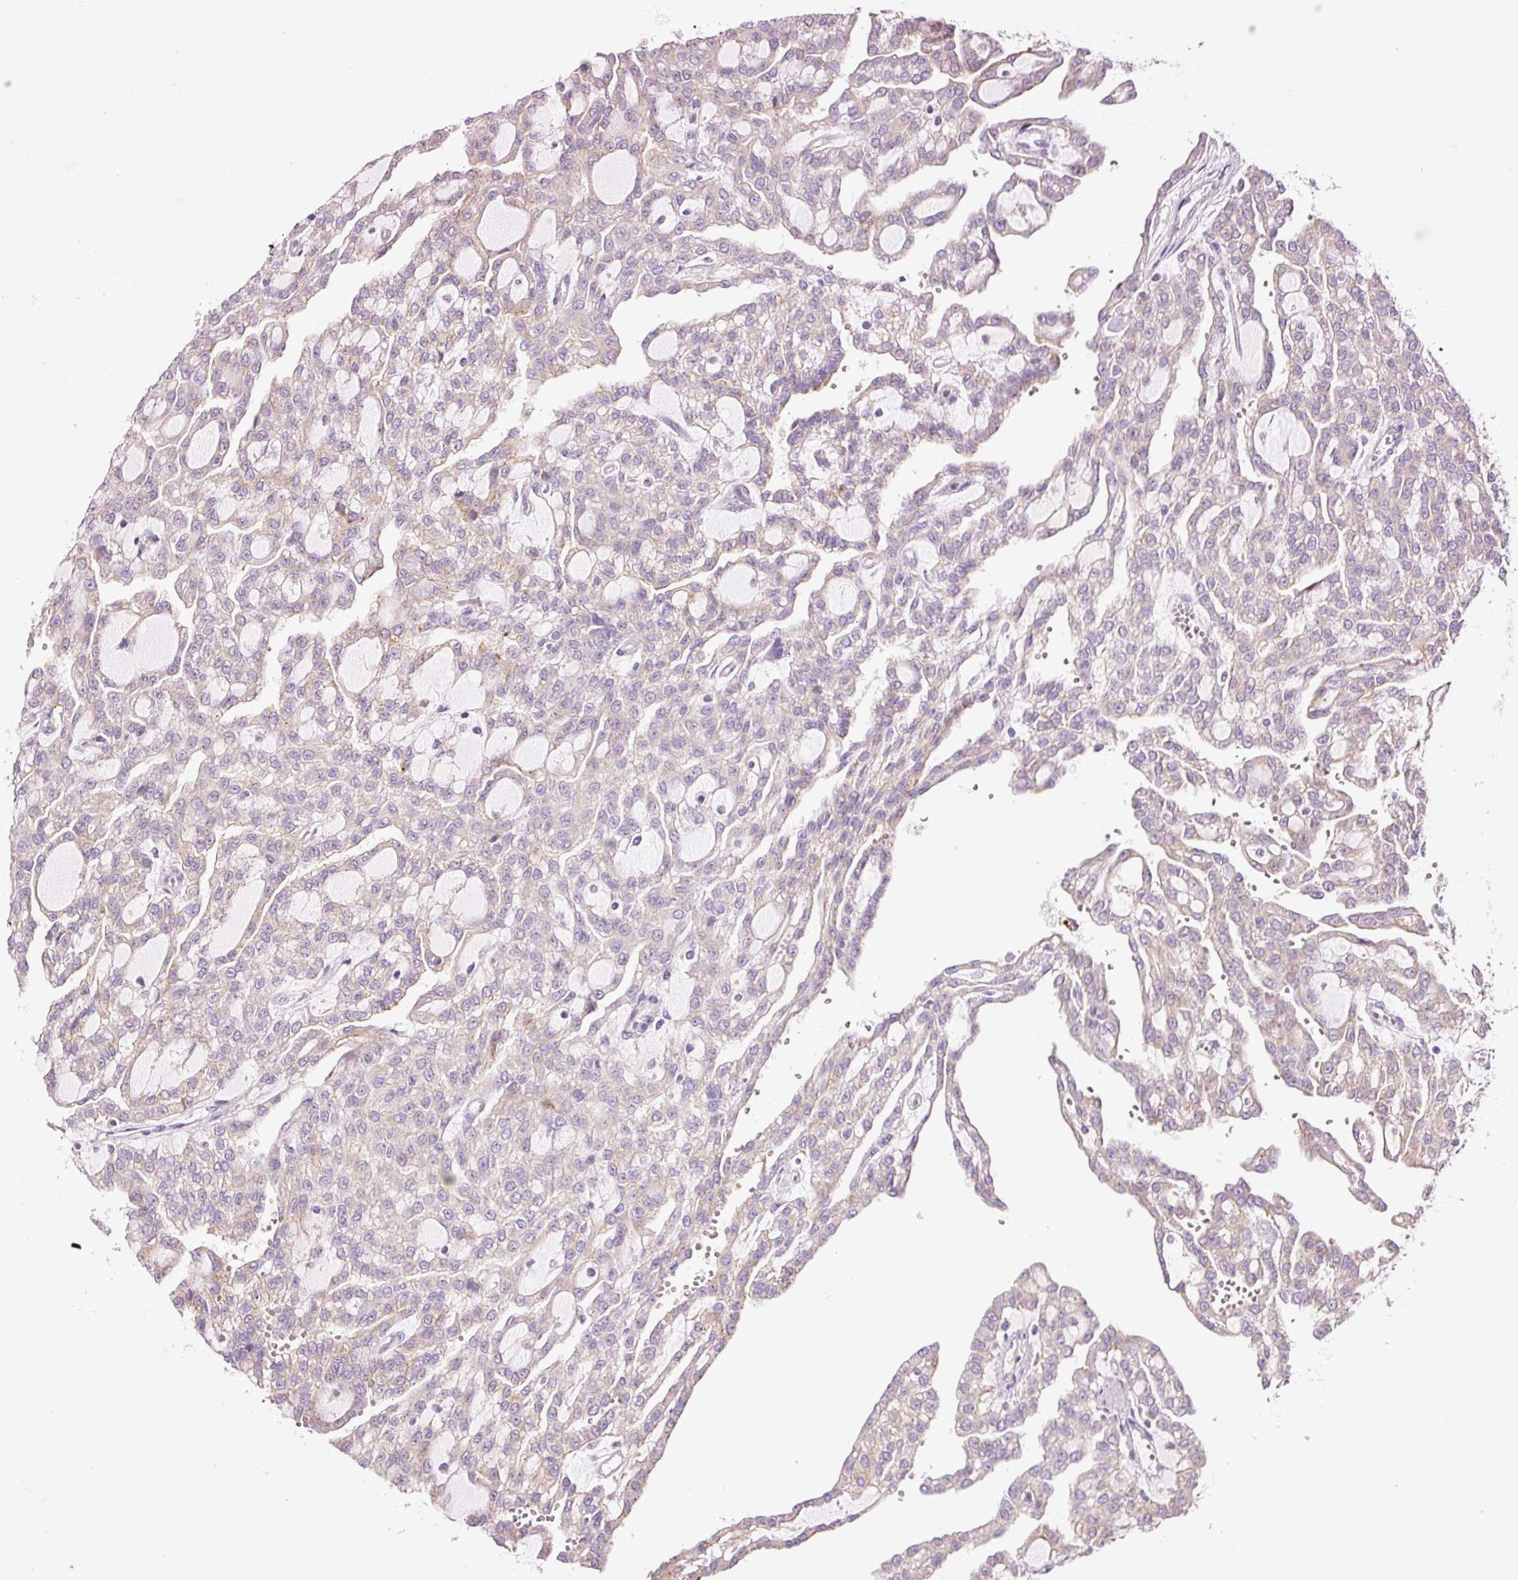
{"staining": {"intensity": "weak", "quantity": "<25%", "location": "cytoplasmic/membranous"}, "tissue": "renal cancer", "cell_type": "Tumor cells", "image_type": "cancer", "snomed": [{"axis": "morphology", "description": "Adenocarcinoma, NOS"}, {"axis": "topography", "description": "Kidney"}], "caption": "Immunohistochemistry of renal cancer (adenocarcinoma) exhibits no expression in tumor cells.", "gene": "ZNF639", "patient": {"sex": "male", "age": 63}}